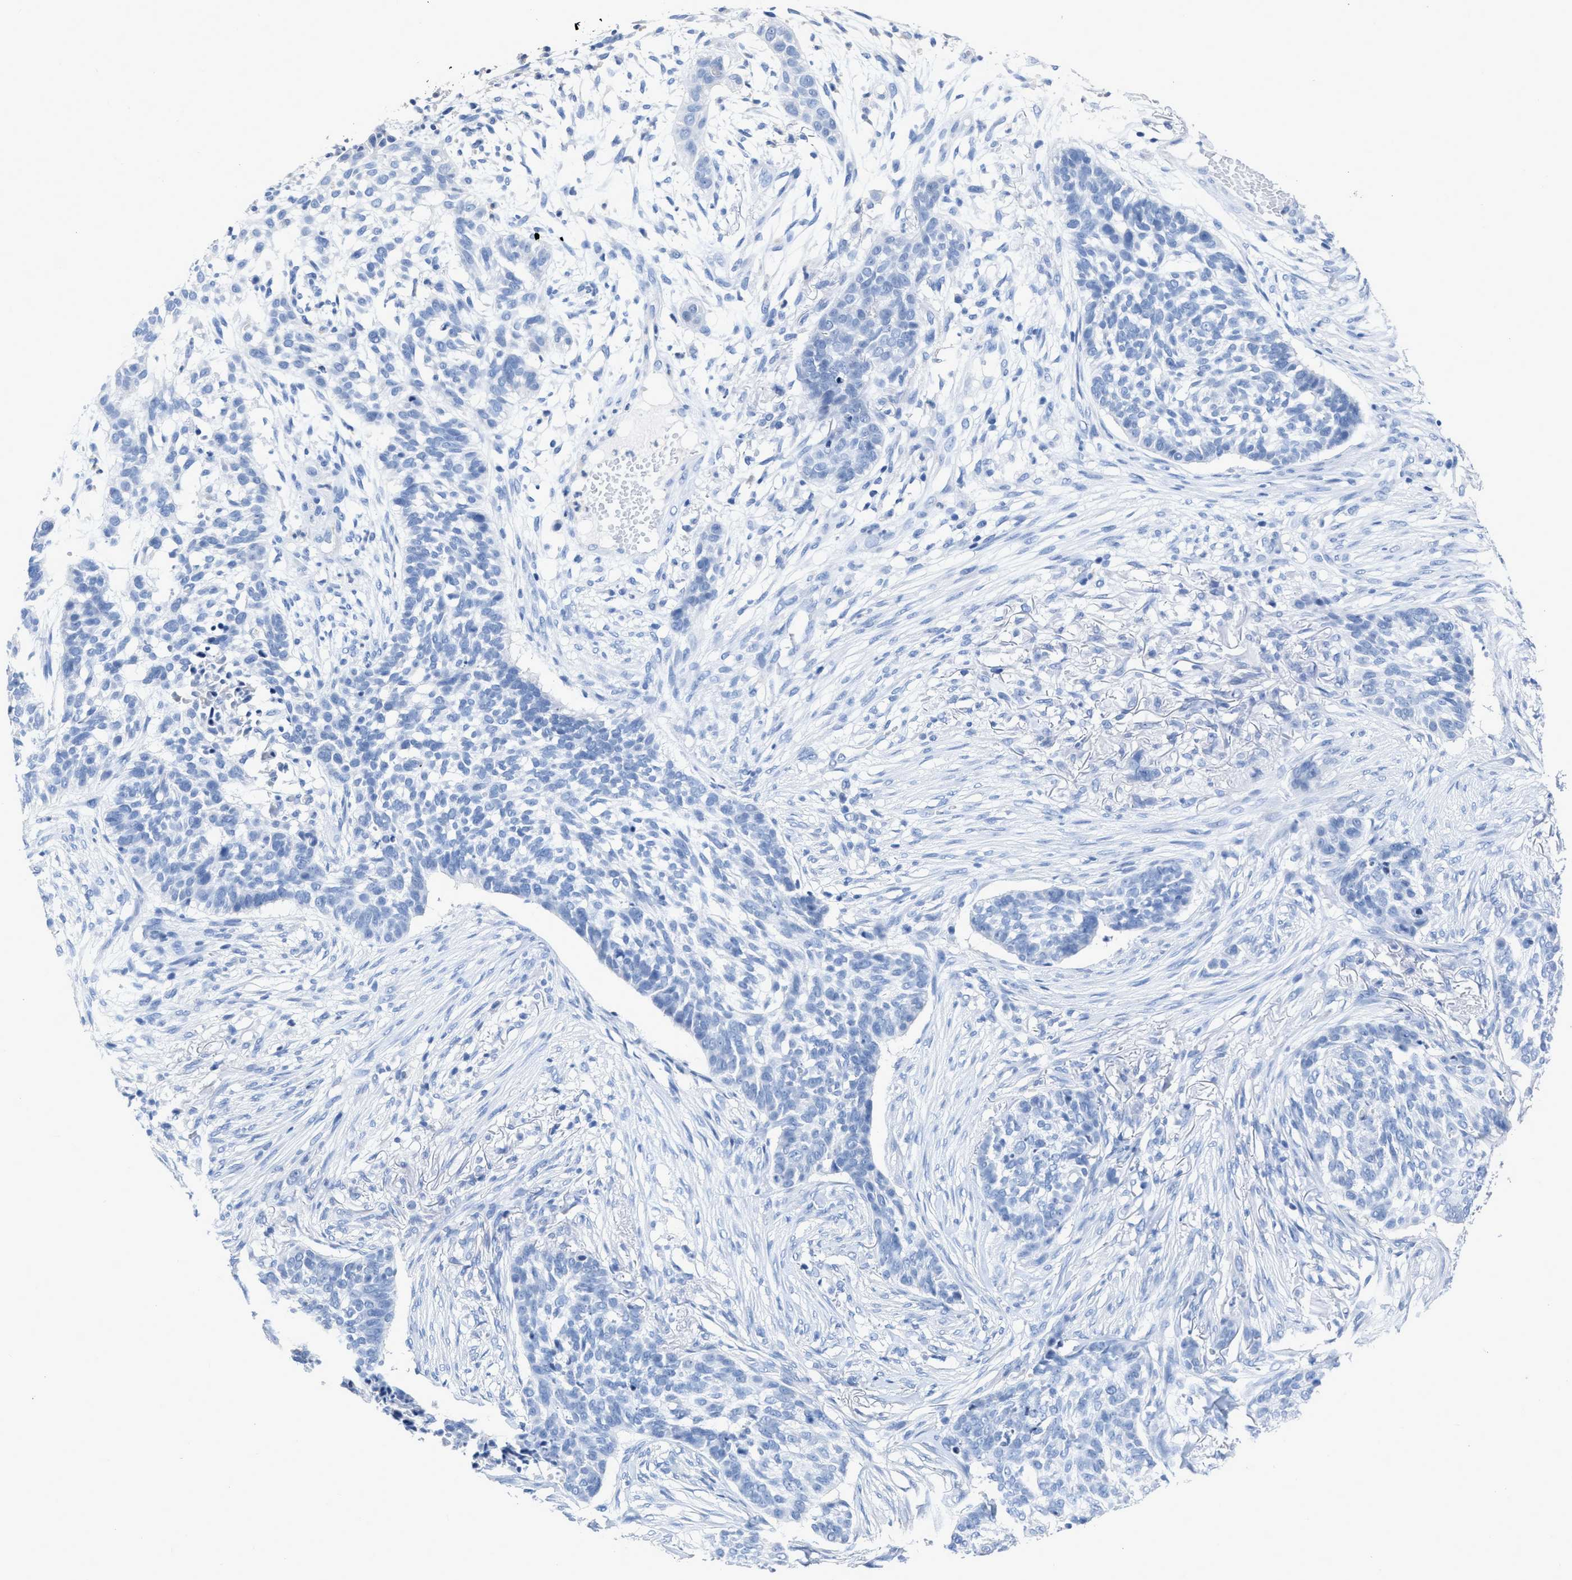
{"staining": {"intensity": "negative", "quantity": "none", "location": "none"}, "tissue": "skin cancer", "cell_type": "Tumor cells", "image_type": "cancer", "snomed": [{"axis": "morphology", "description": "Basal cell carcinoma"}, {"axis": "topography", "description": "Skin"}], "caption": "High power microscopy image of an IHC photomicrograph of skin cancer, revealing no significant positivity in tumor cells.", "gene": "CEACAM5", "patient": {"sex": "male", "age": 85}}